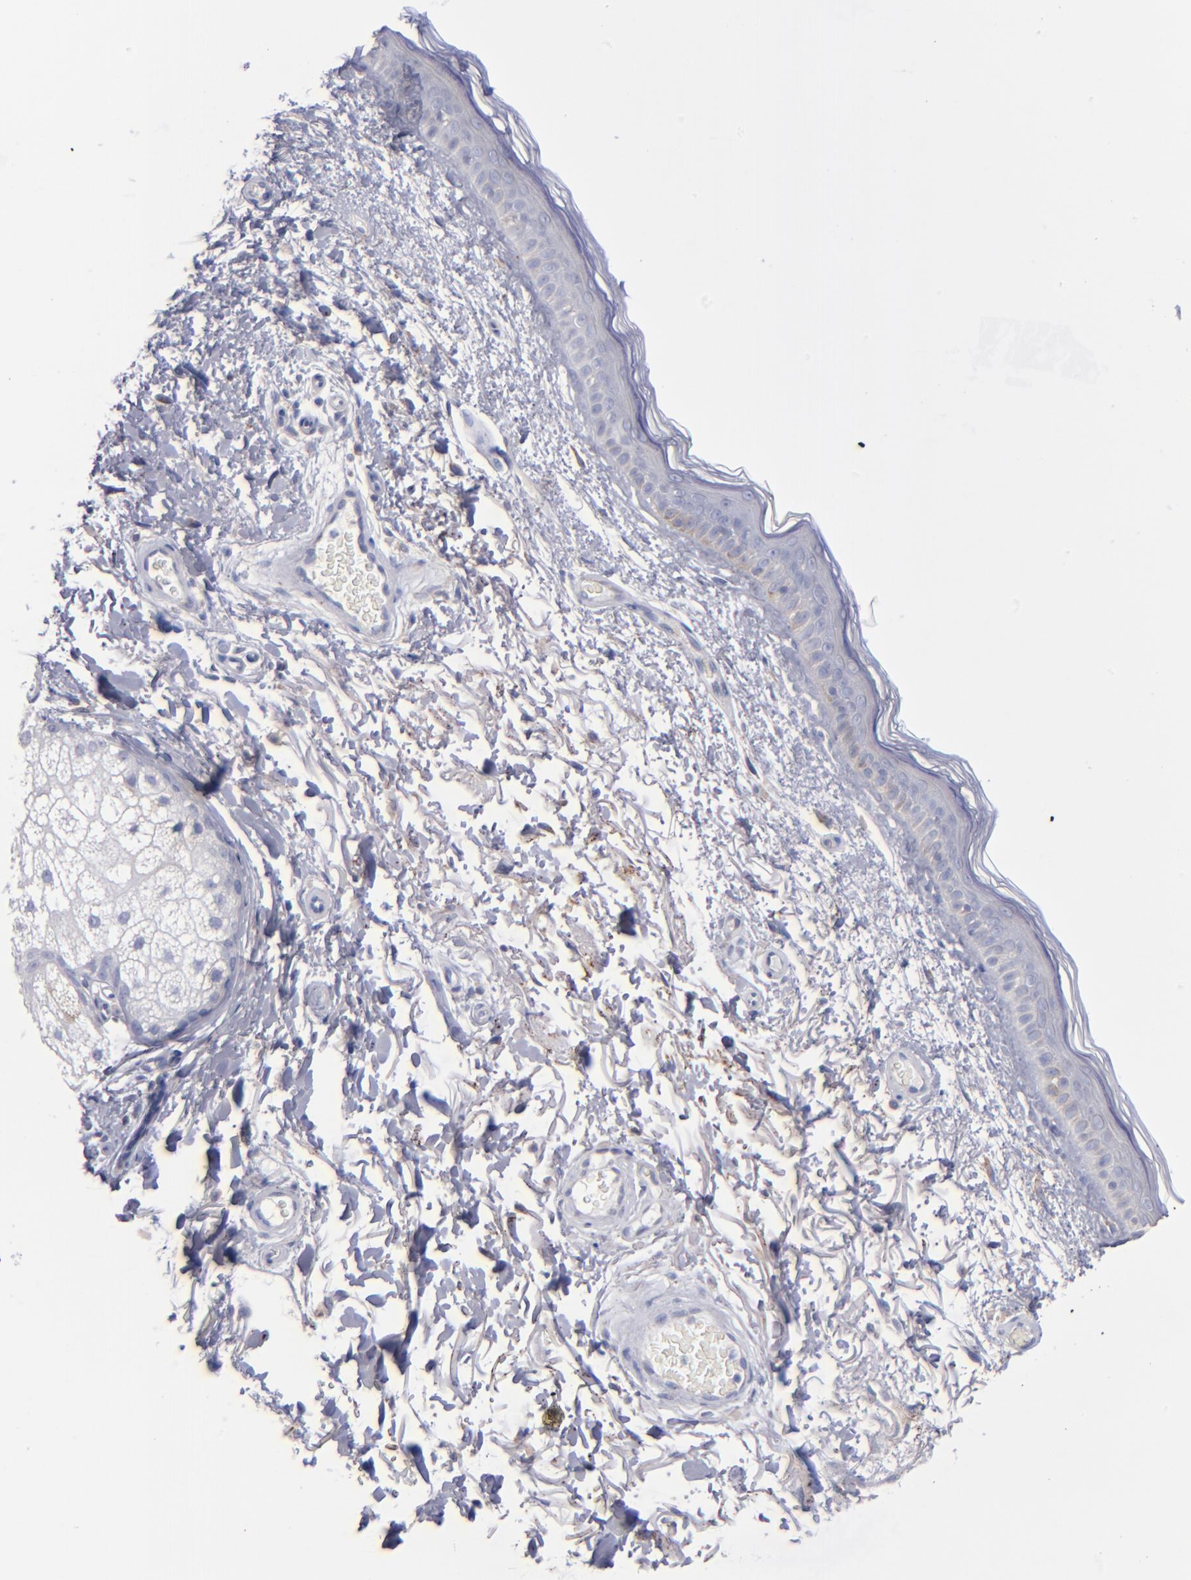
{"staining": {"intensity": "weak", "quantity": "25%-75%", "location": "cytoplasmic/membranous"}, "tissue": "skin", "cell_type": "Fibroblasts", "image_type": "normal", "snomed": [{"axis": "morphology", "description": "Normal tissue, NOS"}, {"axis": "topography", "description": "Skin"}], "caption": "Fibroblasts display low levels of weak cytoplasmic/membranous staining in about 25%-75% of cells in unremarkable human skin. (brown staining indicates protein expression, while blue staining denotes nuclei).", "gene": "MFGE8", "patient": {"sex": "male", "age": 63}}